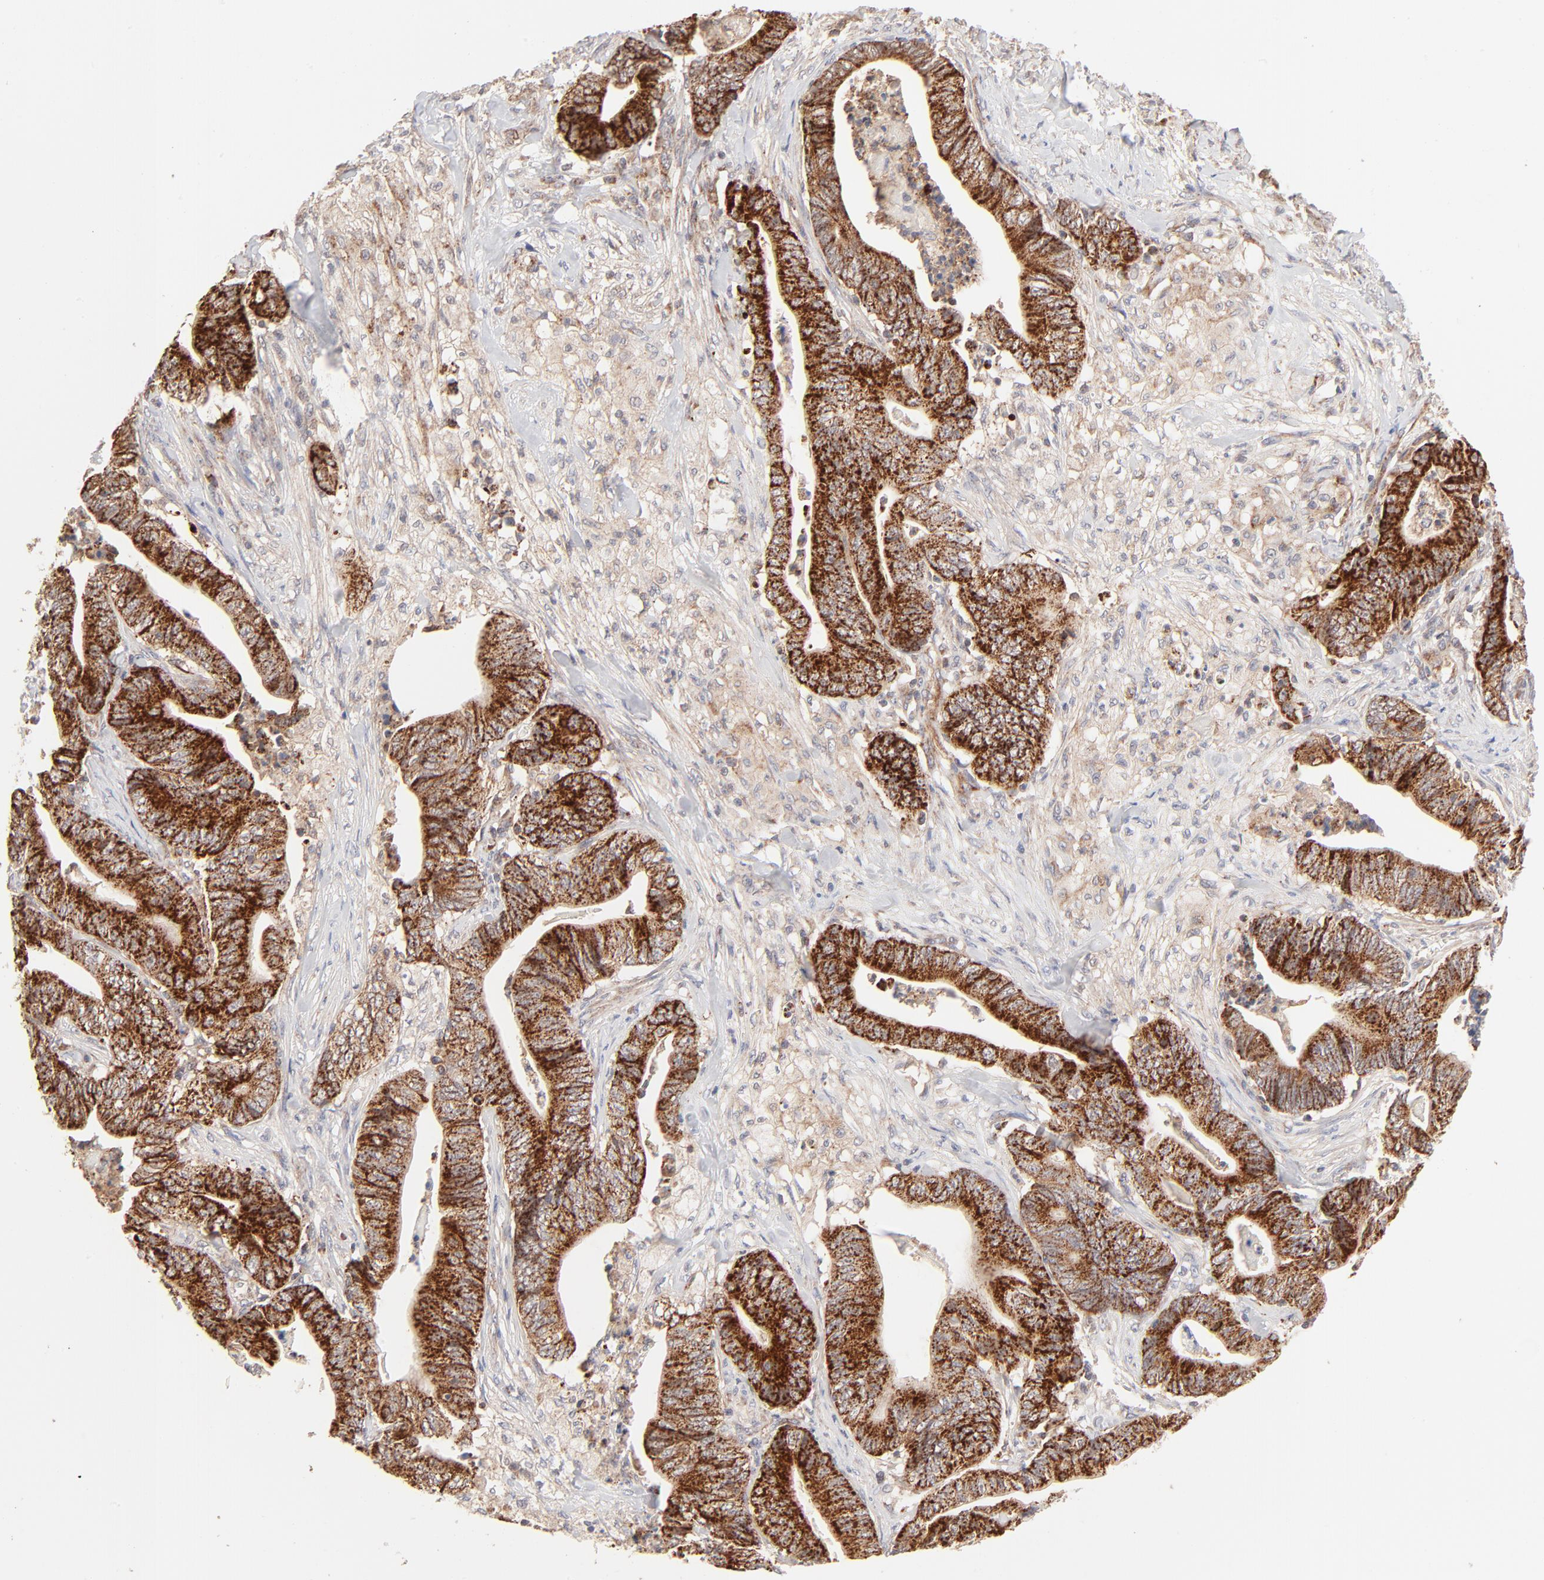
{"staining": {"intensity": "strong", "quantity": ">75%", "location": "cytoplasmic/membranous"}, "tissue": "stomach cancer", "cell_type": "Tumor cells", "image_type": "cancer", "snomed": [{"axis": "morphology", "description": "Adenocarcinoma, NOS"}, {"axis": "topography", "description": "Stomach, lower"}], "caption": "Immunohistochemistry (IHC) (DAB) staining of human stomach adenocarcinoma displays strong cytoplasmic/membranous protein positivity in approximately >75% of tumor cells.", "gene": "CSPG4", "patient": {"sex": "female", "age": 86}}